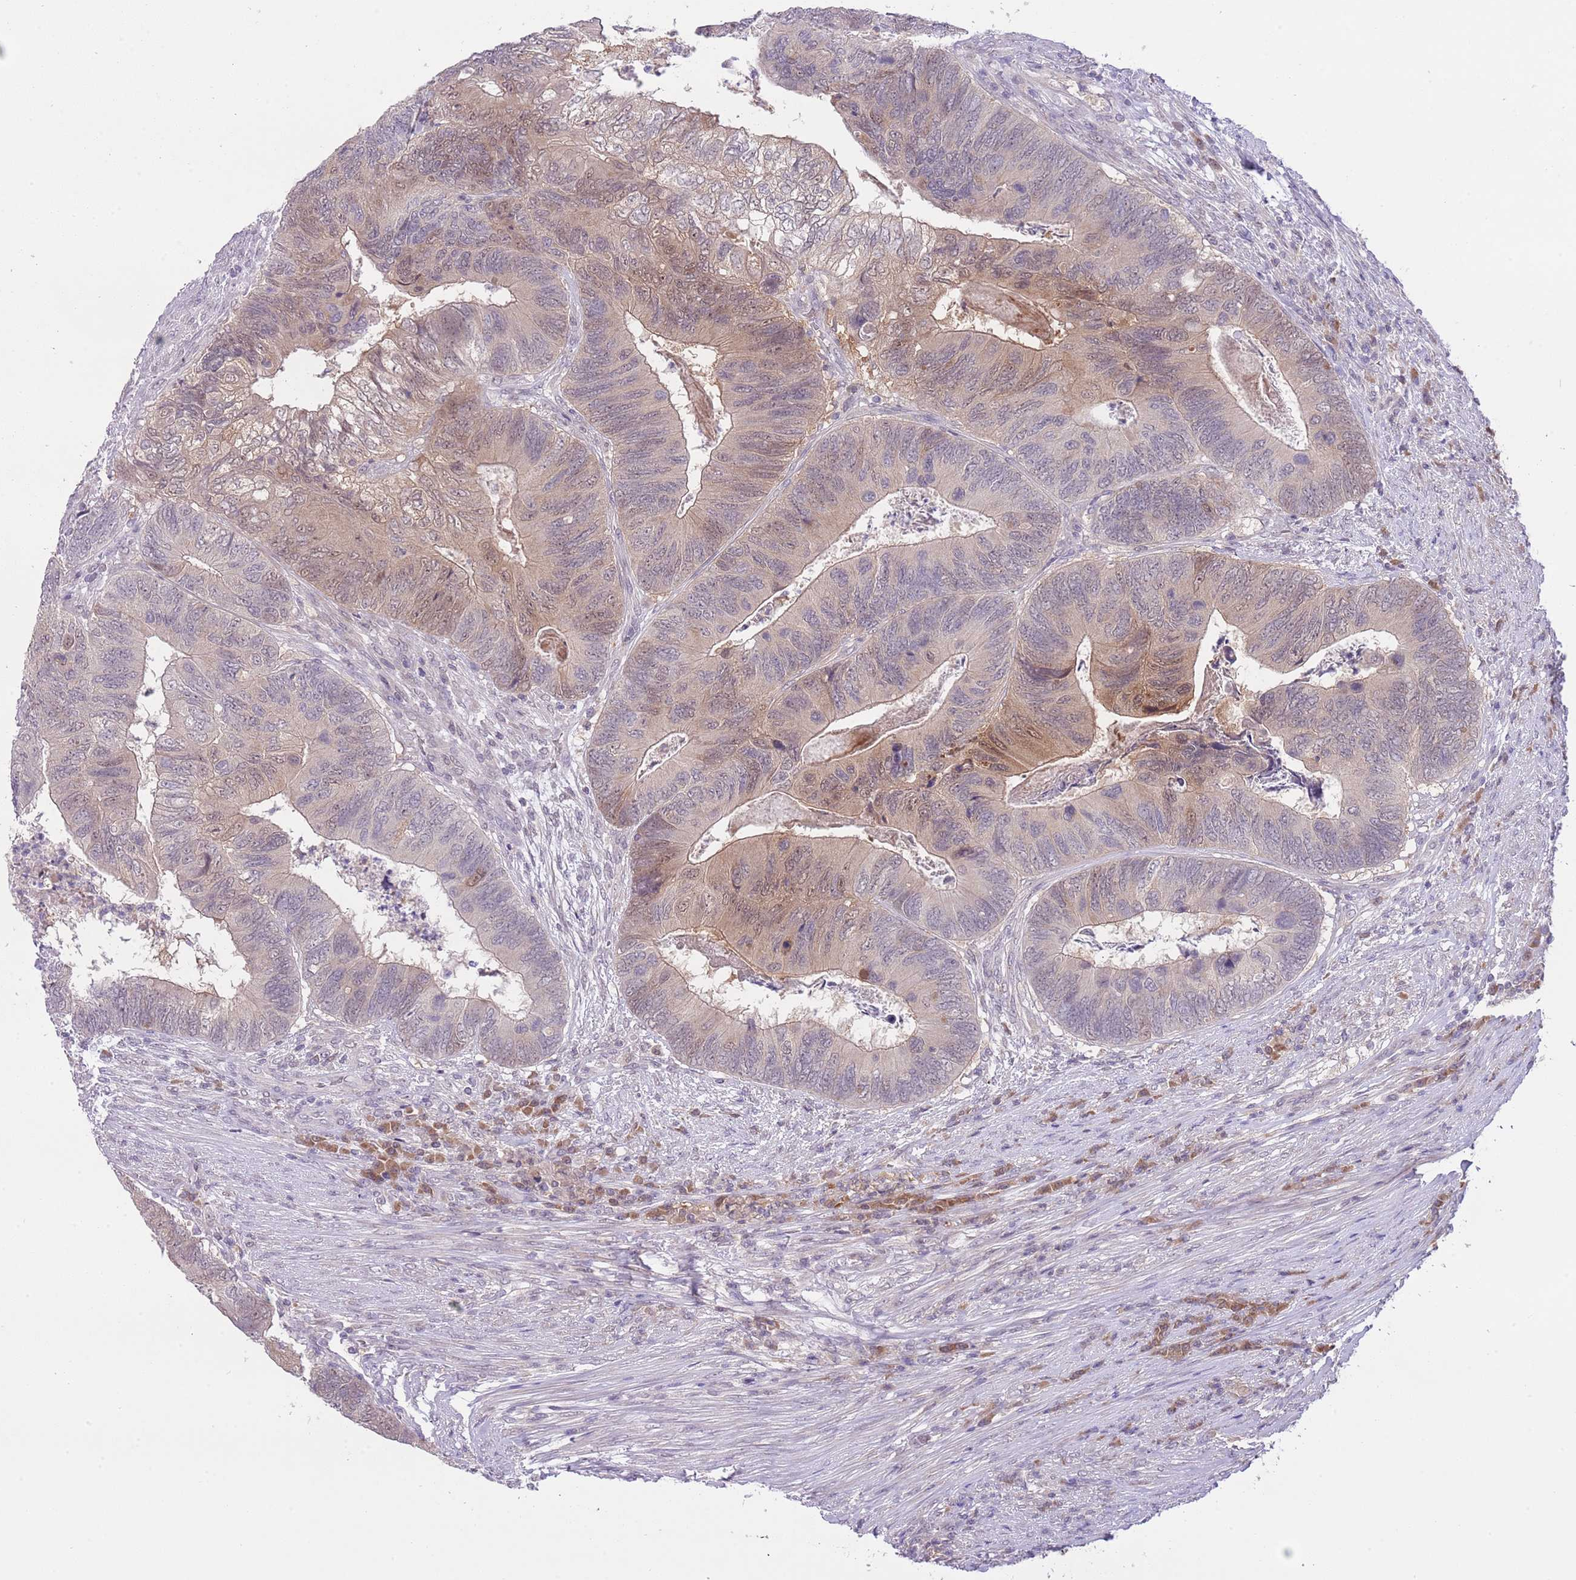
{"staining": {"intensity": "weak", "quantity": "25%-75%", "location": "cytoplasmic/membranous"}, "tissue": "colorectal cancer", "cell_type": "Tumor cells", "image_type": "cancer", "snomed": [{"axis": "morphology", "description": "Adenocarcinoma, NOS"}, {"axis": "topography", "description": "Colon"}], "caption": "Immunohistochemical staining of human colorectal cancer displays low levels of weak cytoplasmic/membranous expression in about 25%-75% of tumor cells.", "gene": "GALK2", "patient": {"sex": "female", "age": 67}}